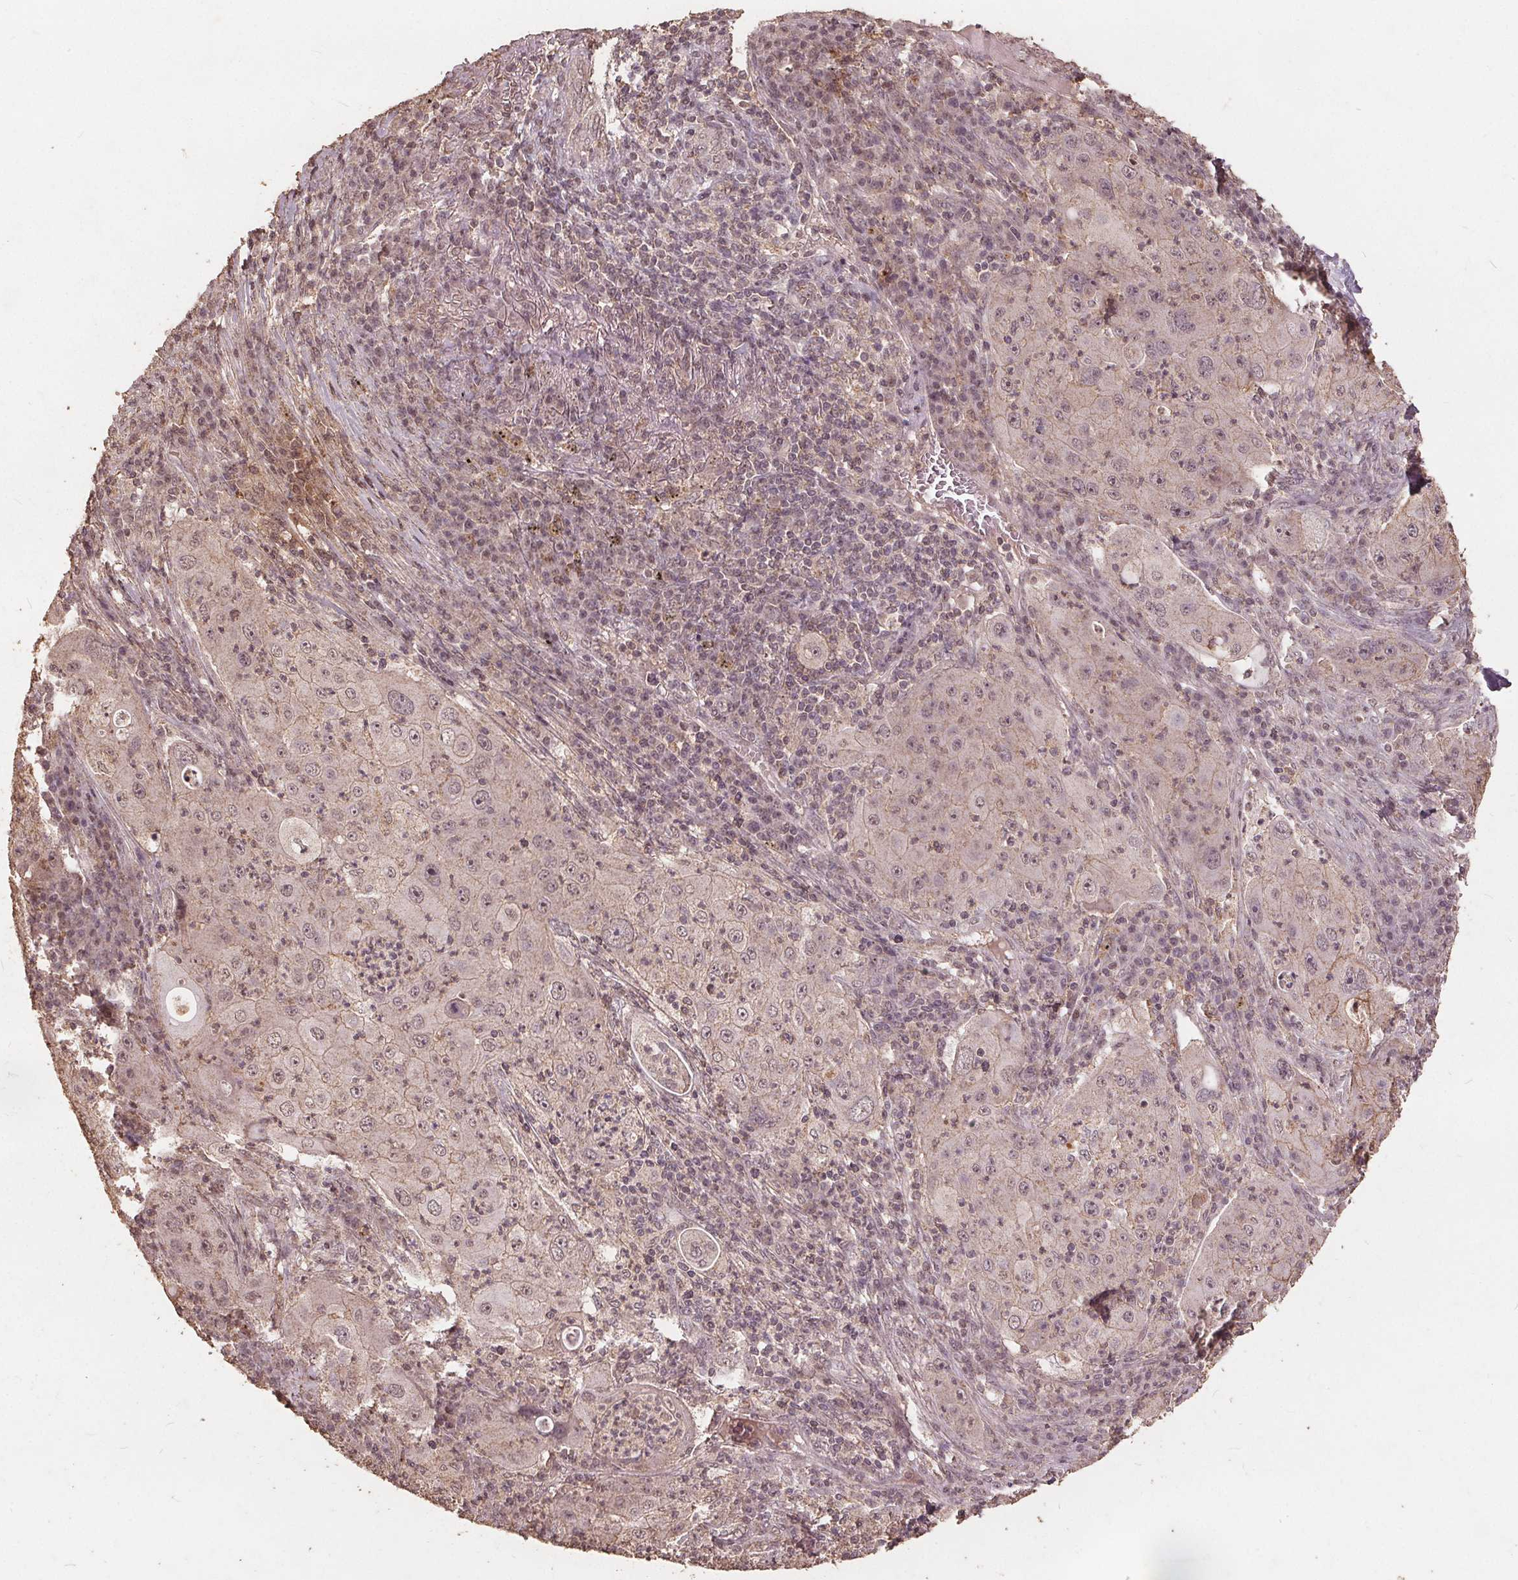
{"staining": {"intensity": "weak", "quantity": "<25%", "location": "cytoplasmic/membranous"}, "tissue": "lung cancer", "cell_type": "Tumor cells", "image_type": "cancer", "snomed": [{"axis": "morphology", "description": "Squamous cell carcinoma, NOS"}, {"axis": "topography", "description": "Lung"}], "caption": "Immunohistochemical staining of lung squamous cell carcinoma demonstrates no significant expression in tumor cells.", "gene": "DSG3", "patient": {"sex": "female", "age": 59}}